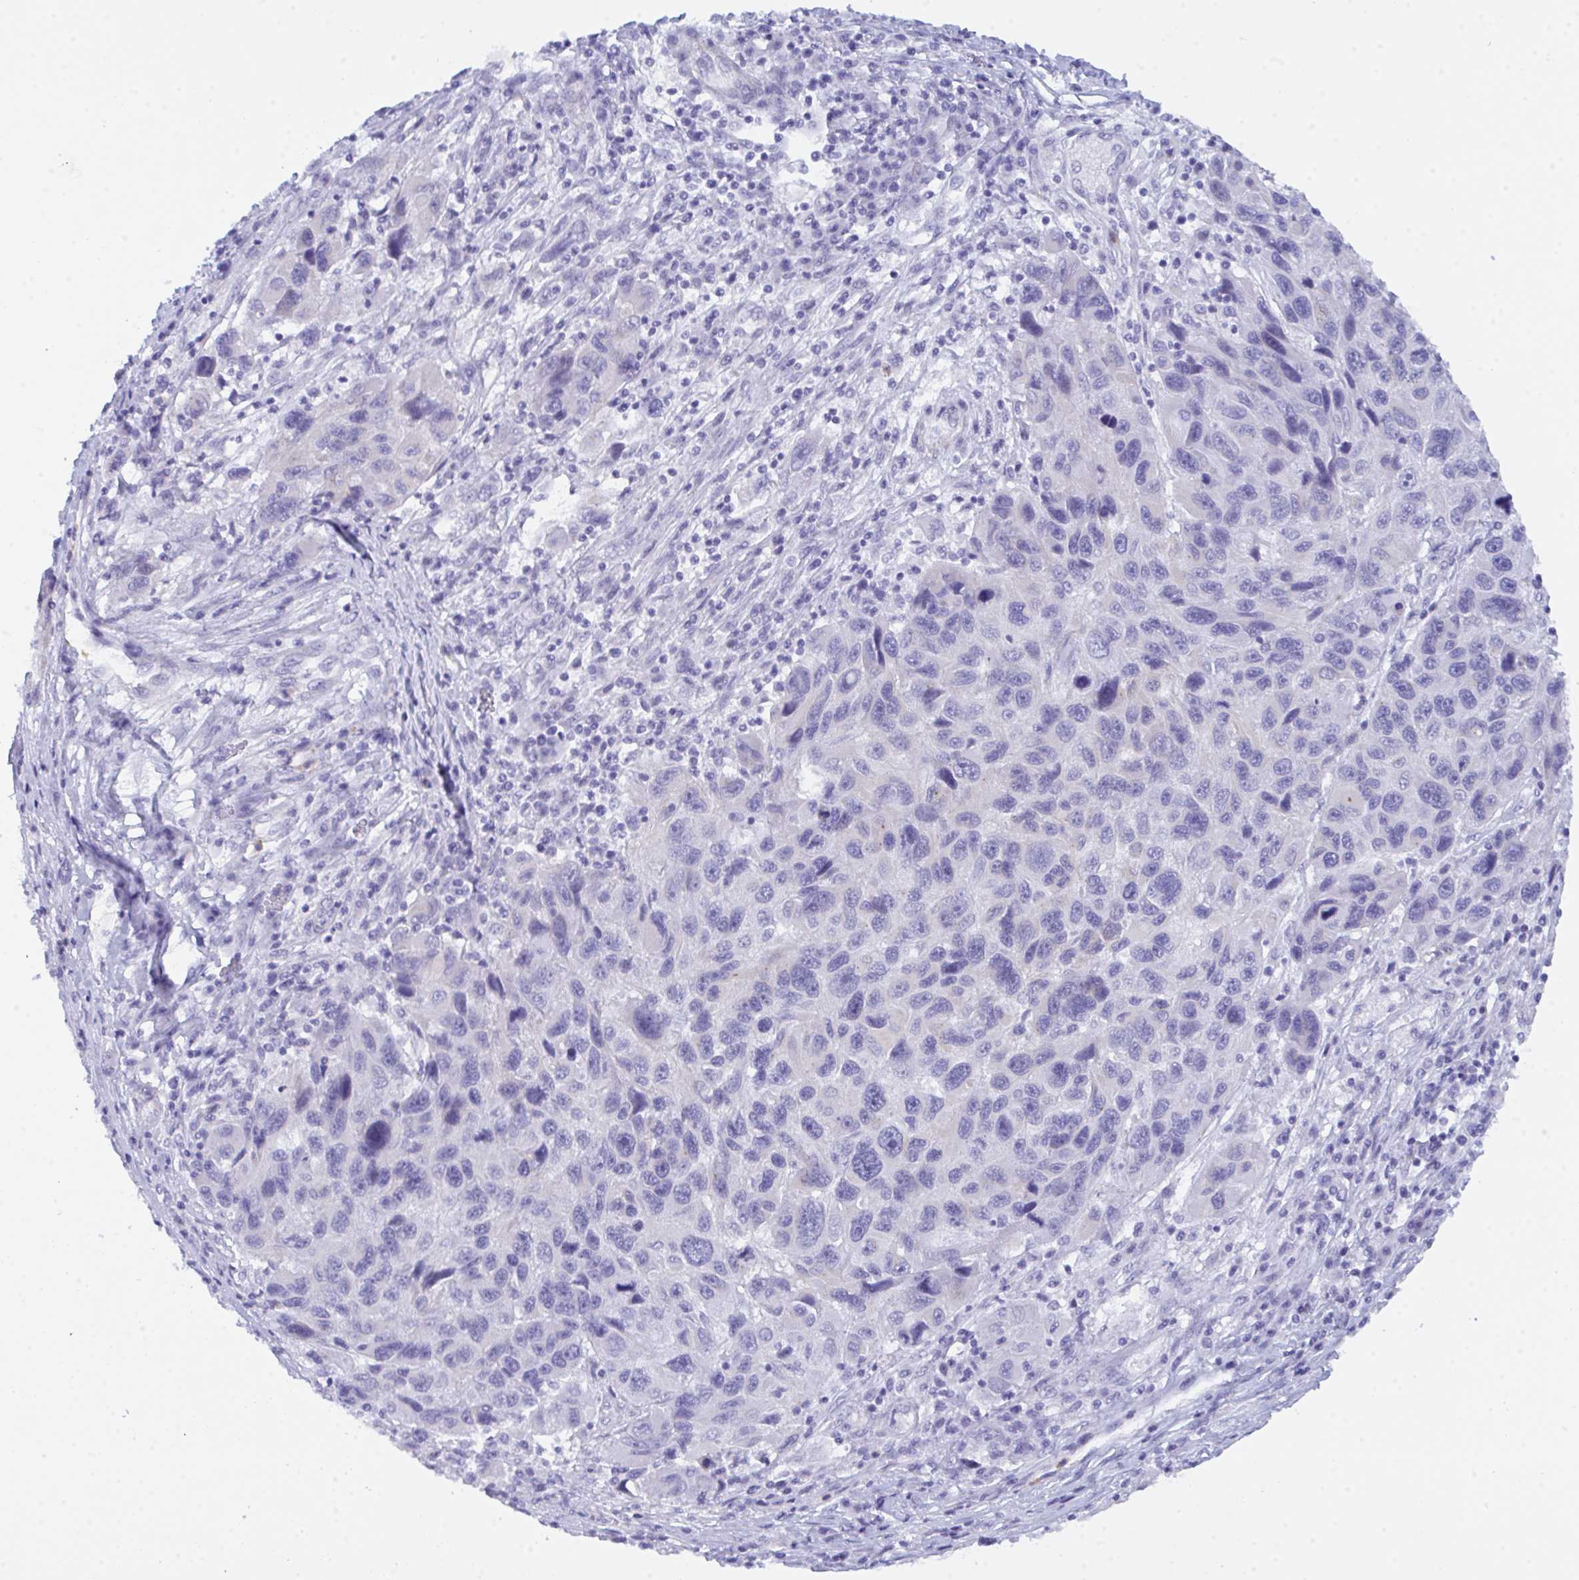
{"staining": {"intensity": "negative", "quantity": "none", "location": "none"}, "tissue": "melanoma", "cell_type": "Tumor cells", "image_type": "cancer", "snomed": [{"axis": "morphology", "description": "Malignant melanoma, NOS"}, {"axis": "topography", "description": "Skin"}], "caption": "Histopathology image shows no significant protein staining in tumor cells of malignant melanoma.", "gene": "CEP170B", "patient": {"sex": "male", "age": 53}}